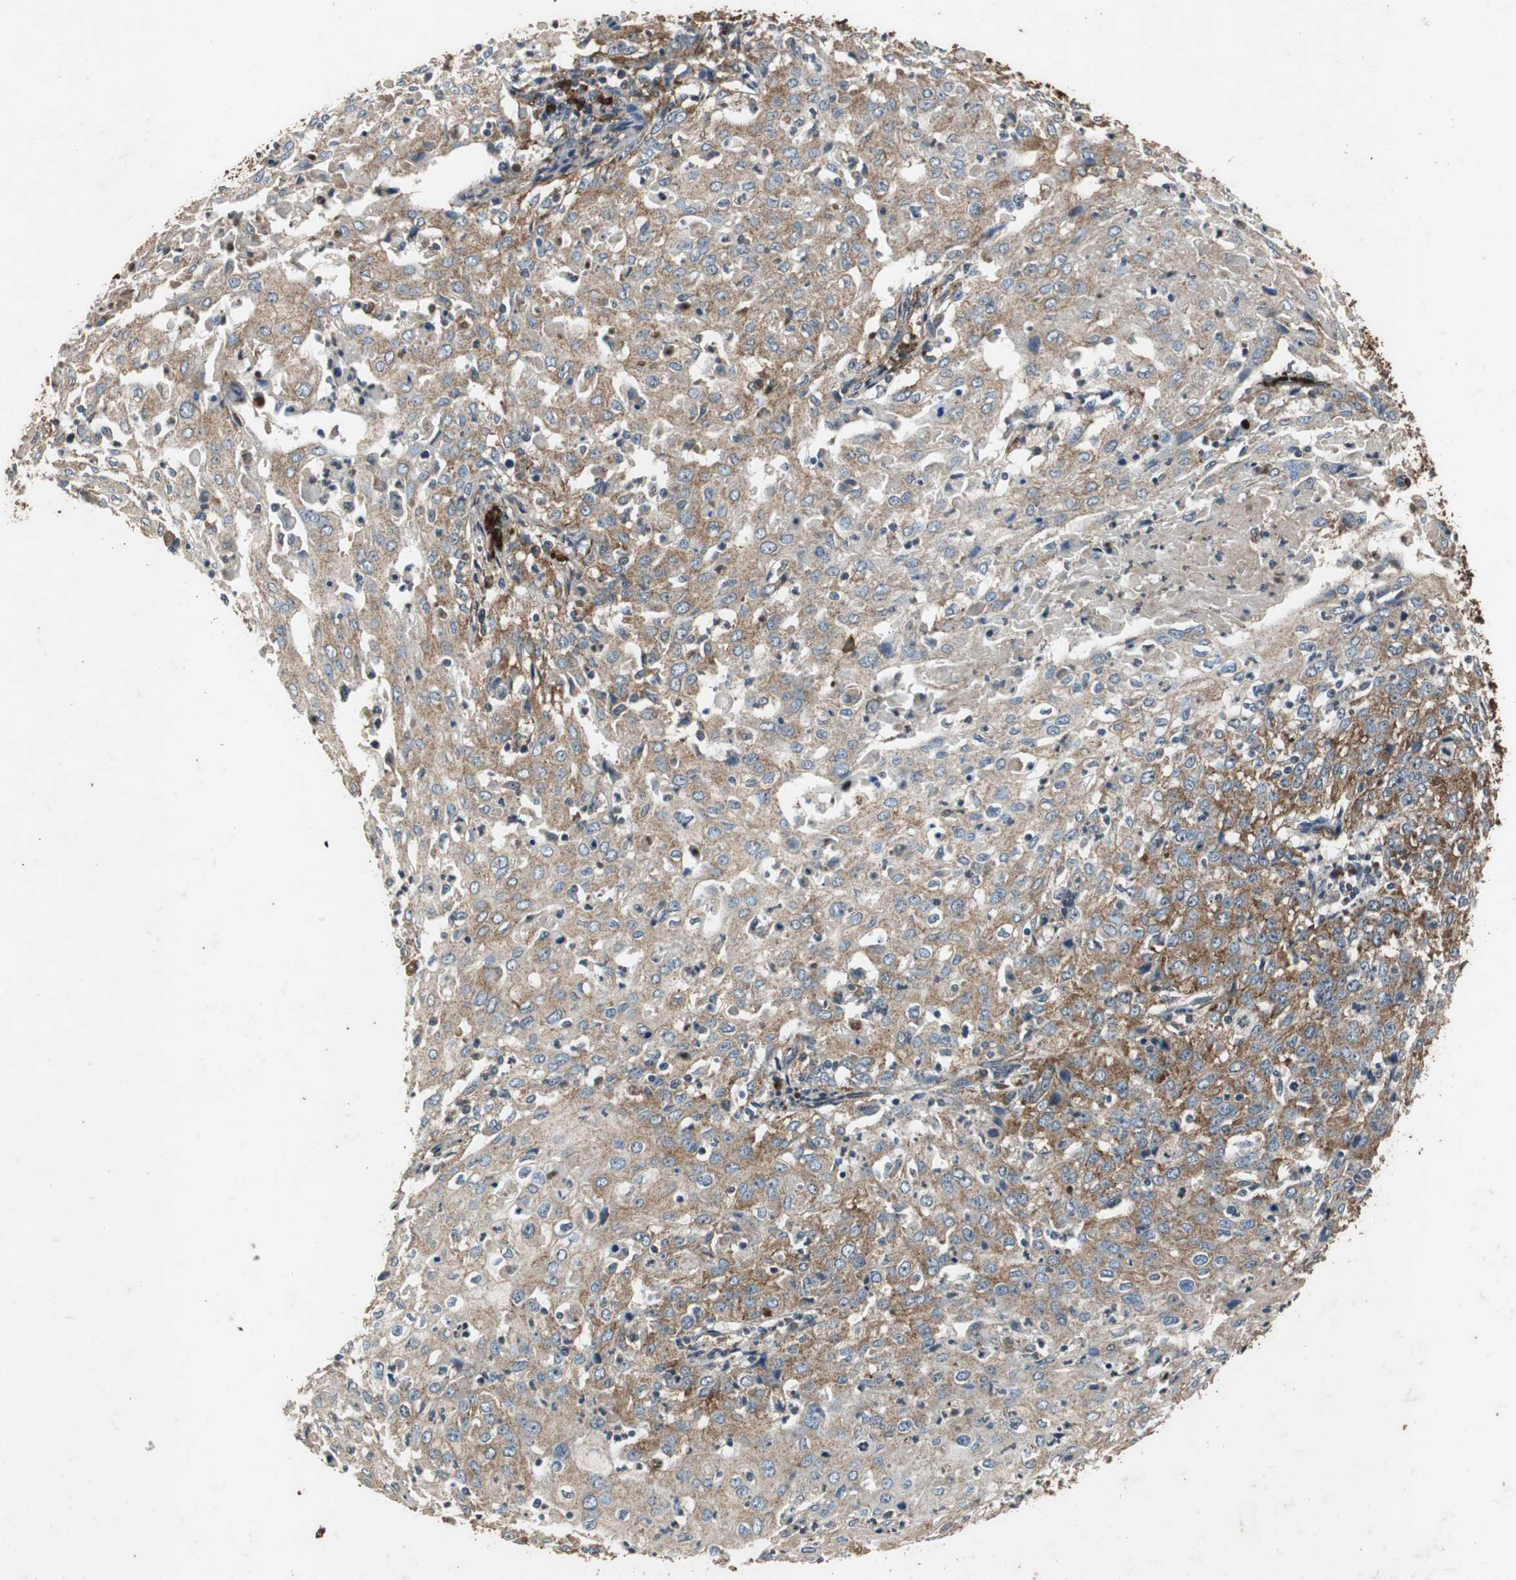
{"staining": {"intensity": "moderate", "quantity": ">75%", "location": "cytoplasmic/membranous"}, "tissue": "cervical cancer", "cell_type": "Tumor cells", "image_type": "cancer", "snomed": [{"axis": "morphology", "description": "Squamous cell carcinoma, NOS"}, {"axis": "topography", "description": "Cervix"}], "caption": "DAB immunohistochemical staining of cervical squamous cell carcinoma reveals moderate cytoplasmic/membranous protein expression in about >75% of tumor cells.", "gene": "NAA10", "patient": {"sex": "female", "age": 39}}